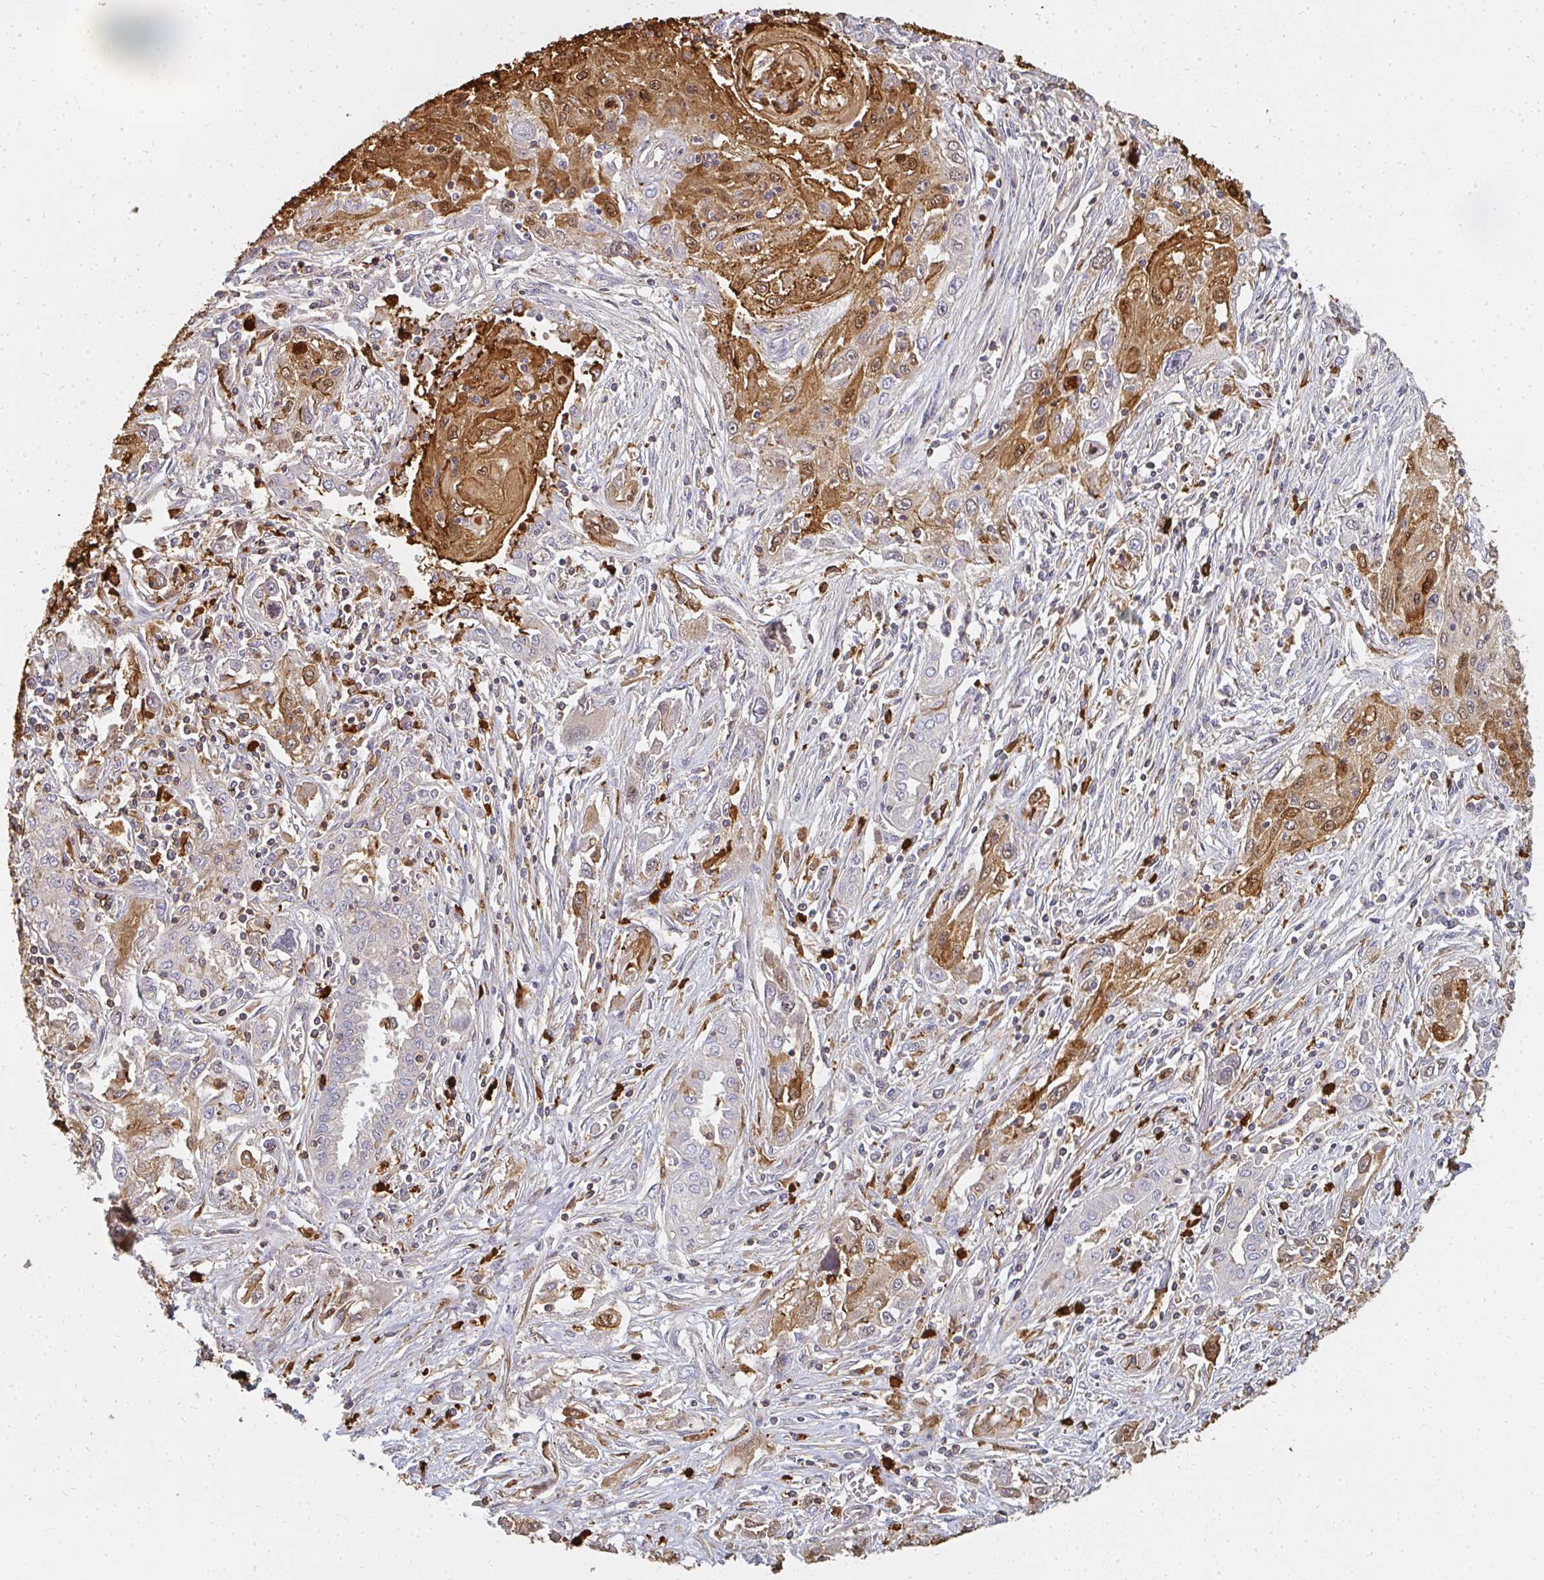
{"staining": {"intensity": "moderate", "quantity": ">75%", "location": "cytoplasmic/membranous,nuclear"}, "tissue": "lung cancer", "cell_type": "Tumor cells", "image_type": "cancer", "snomed": [{"axis": "morphology", "description": "Squamous cell carcinoma, NOS"}, {"axis": "topography", "description": "Lung"}], "caption": "Lung cancer stained with immunohistochemistry (IHC) demonstrates moderate cytoplasmic/membranous and nuclear staining in approximately >75% of tumor cells. The protein of interest is shown in brown color, while the nuclei are stained blue.", "gene": "CNTRL", "patient": {"sex": "female", "age": 69}}